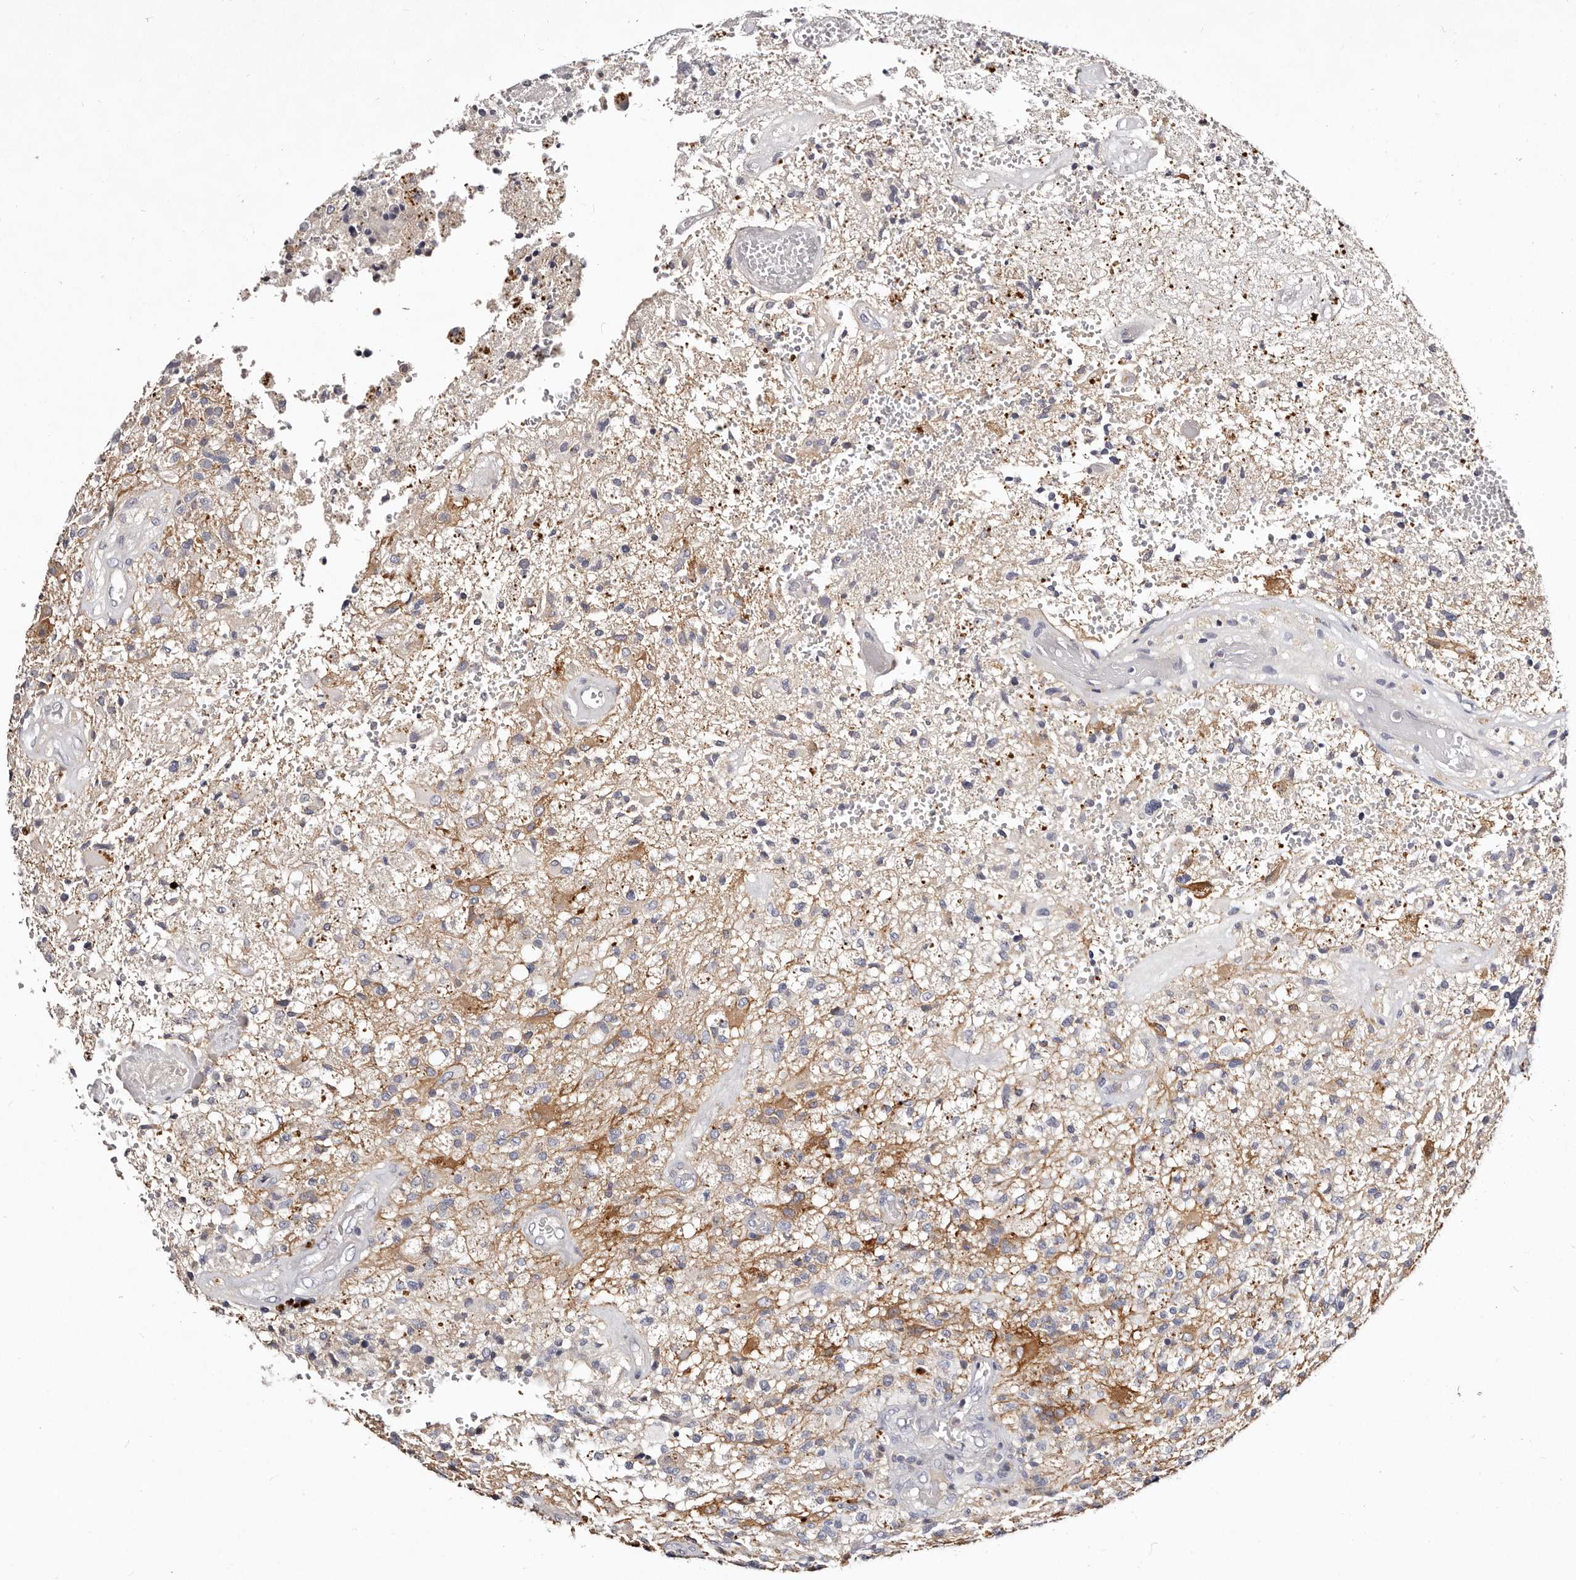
{"staining": {"intensity": "negative", "quantity": "none", "location": "none"}, "tissue": "glioma", "cell_type": "Tumor cells", "image_type": "cancer", "snomed": [{"axis": "morphology", "description": "Glioma, malignant, High grade"}, {"axis": "topography", "description": "Brain"}], "caption": "A micrograph of human malignant high-grade glioma is negative for staining in tumor cells.", "gene": "MRPS33", "patient": {"sex": "male", "age": 72}}